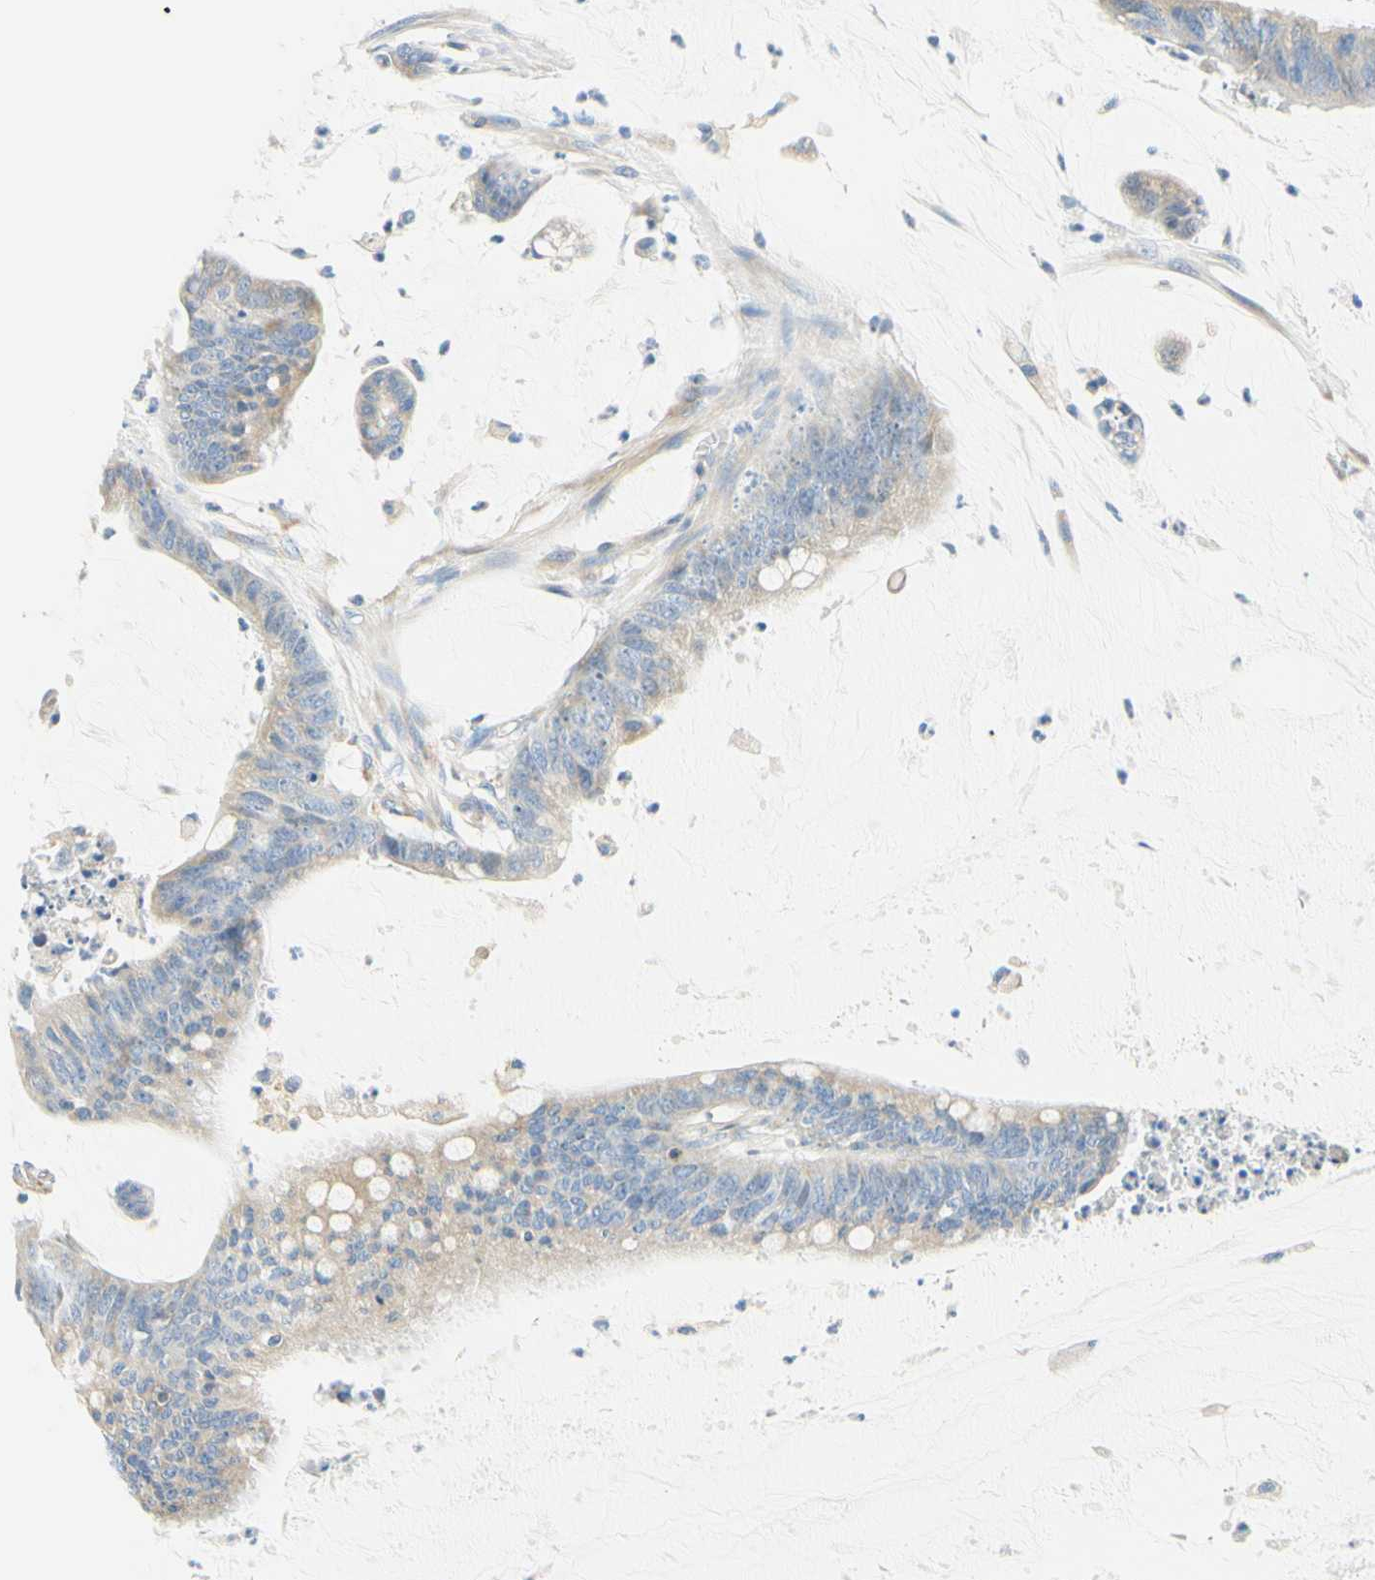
{"staining": {"intensity": "weak", "quantity": ">75%", "location": "cytoplasmic/membranous"}, "tissue": "colorectal cancer", "cell_type": "Tumor cells", "image_type": "cancer", "snomed": [{"axis": "morphology", "description": "Adenocarcinoma, NOS"}, {"axis": "topography", "description": "Rectum"}], "caption": "Weak cytoplasmic/membranous positivity for a protein is identified in about >75% of tumor cells of colorectal cancer (adenocarcinoma) using immunohistochemistry (IHC).", "gene": "LAT", "patient": {"sex": "female", "age": 66}}